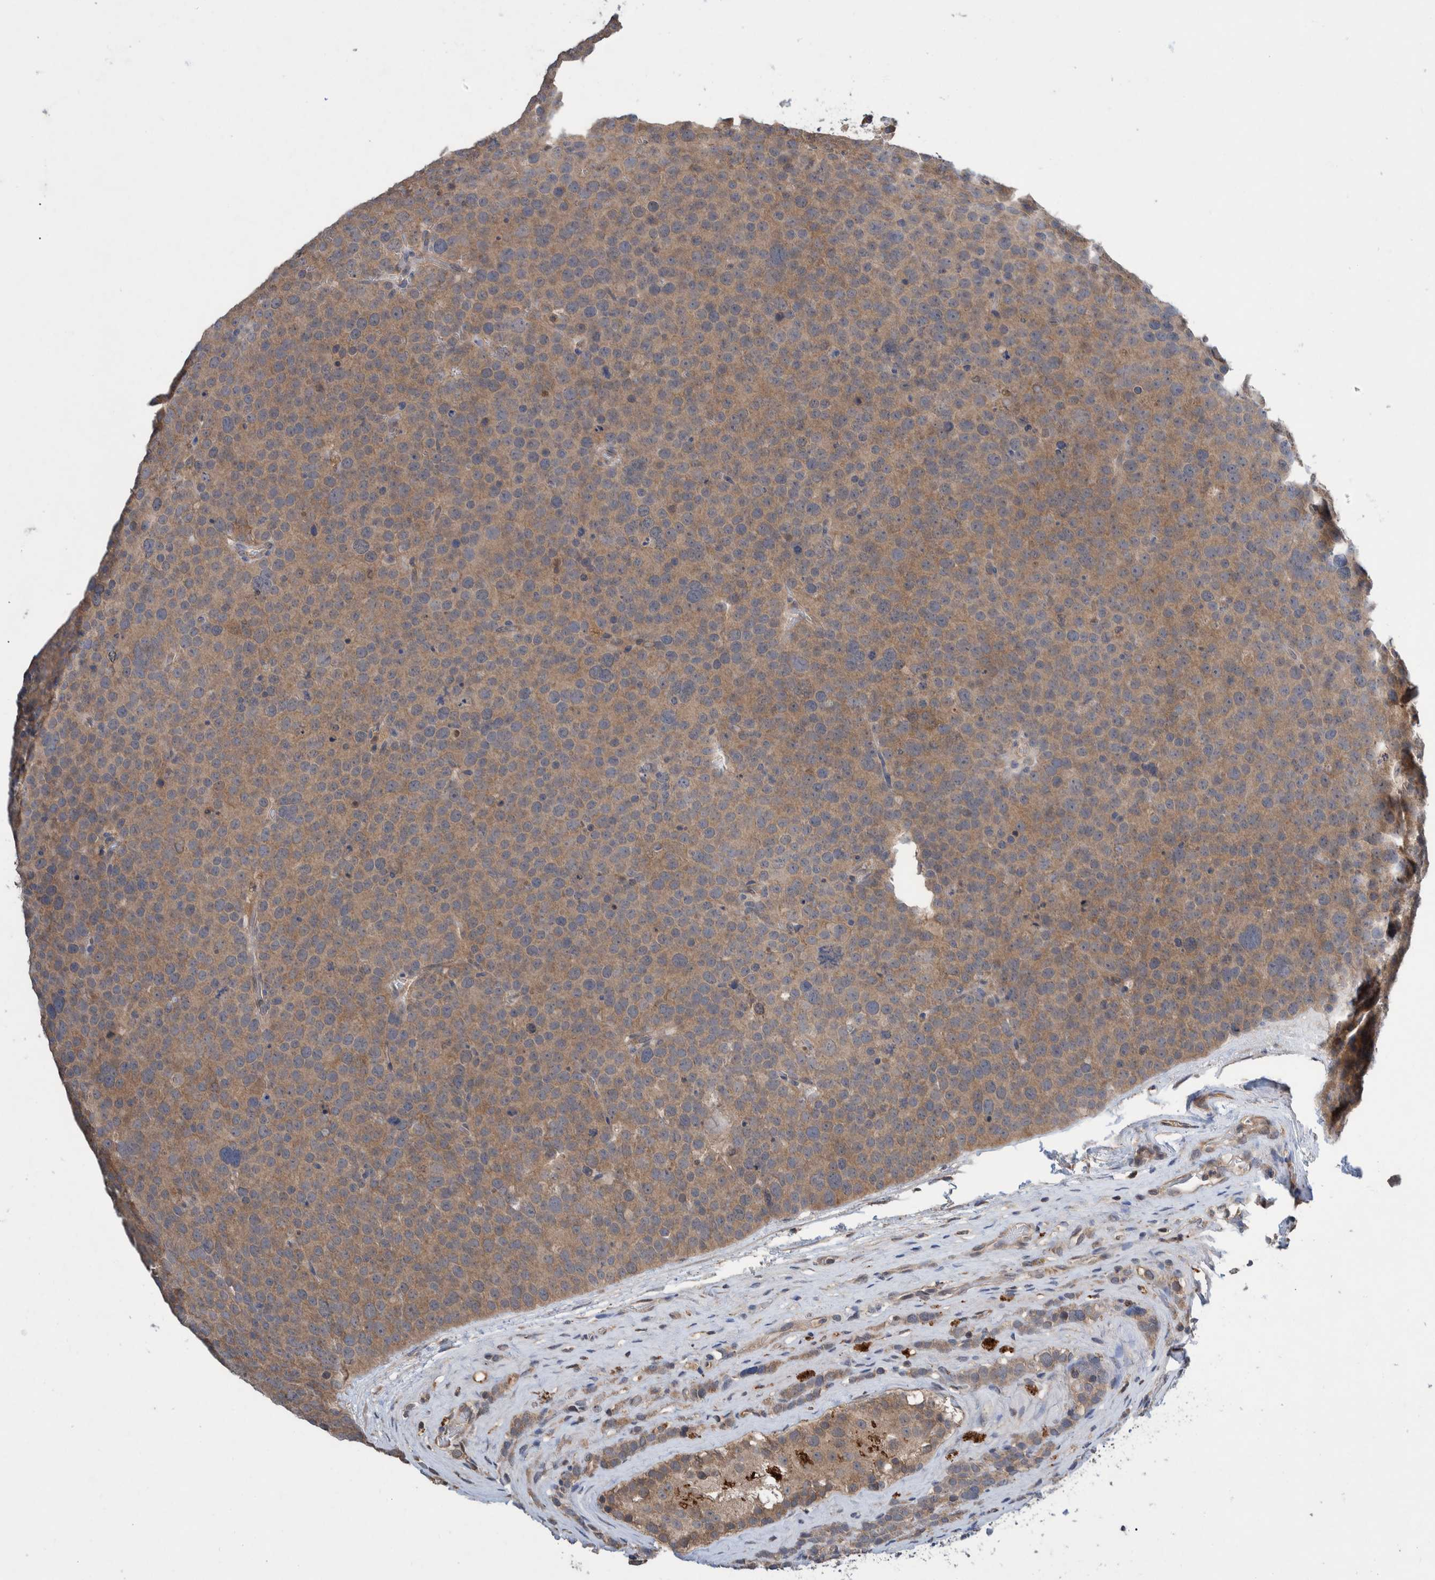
{"staining": {"intensity": "moderate", "quantity": ">75%", "location": "cytoplasmic/membranous"}, "tissue": "testis cancer", "cell_type": "Tumor cells", "image_type": "cancer", "snomed": [{"axis": "morphology", "description": "Seminoma, NOS"}, {"axis": "topography", "description": "Testis"}], "caption": "Immunohistochemistry (IHC) micrograph of neoplastic tissue: human testis cancer stained using immunohistochemistry (IHC) reveals medium levels of moderate protein expression localized specifically in the cytoplasmic/membranous of tumor cells, appearing as a cytoplasmic/membranous brown color.", "gene": "PLPBP", "patient": {"sex": "male", "age": 71}}